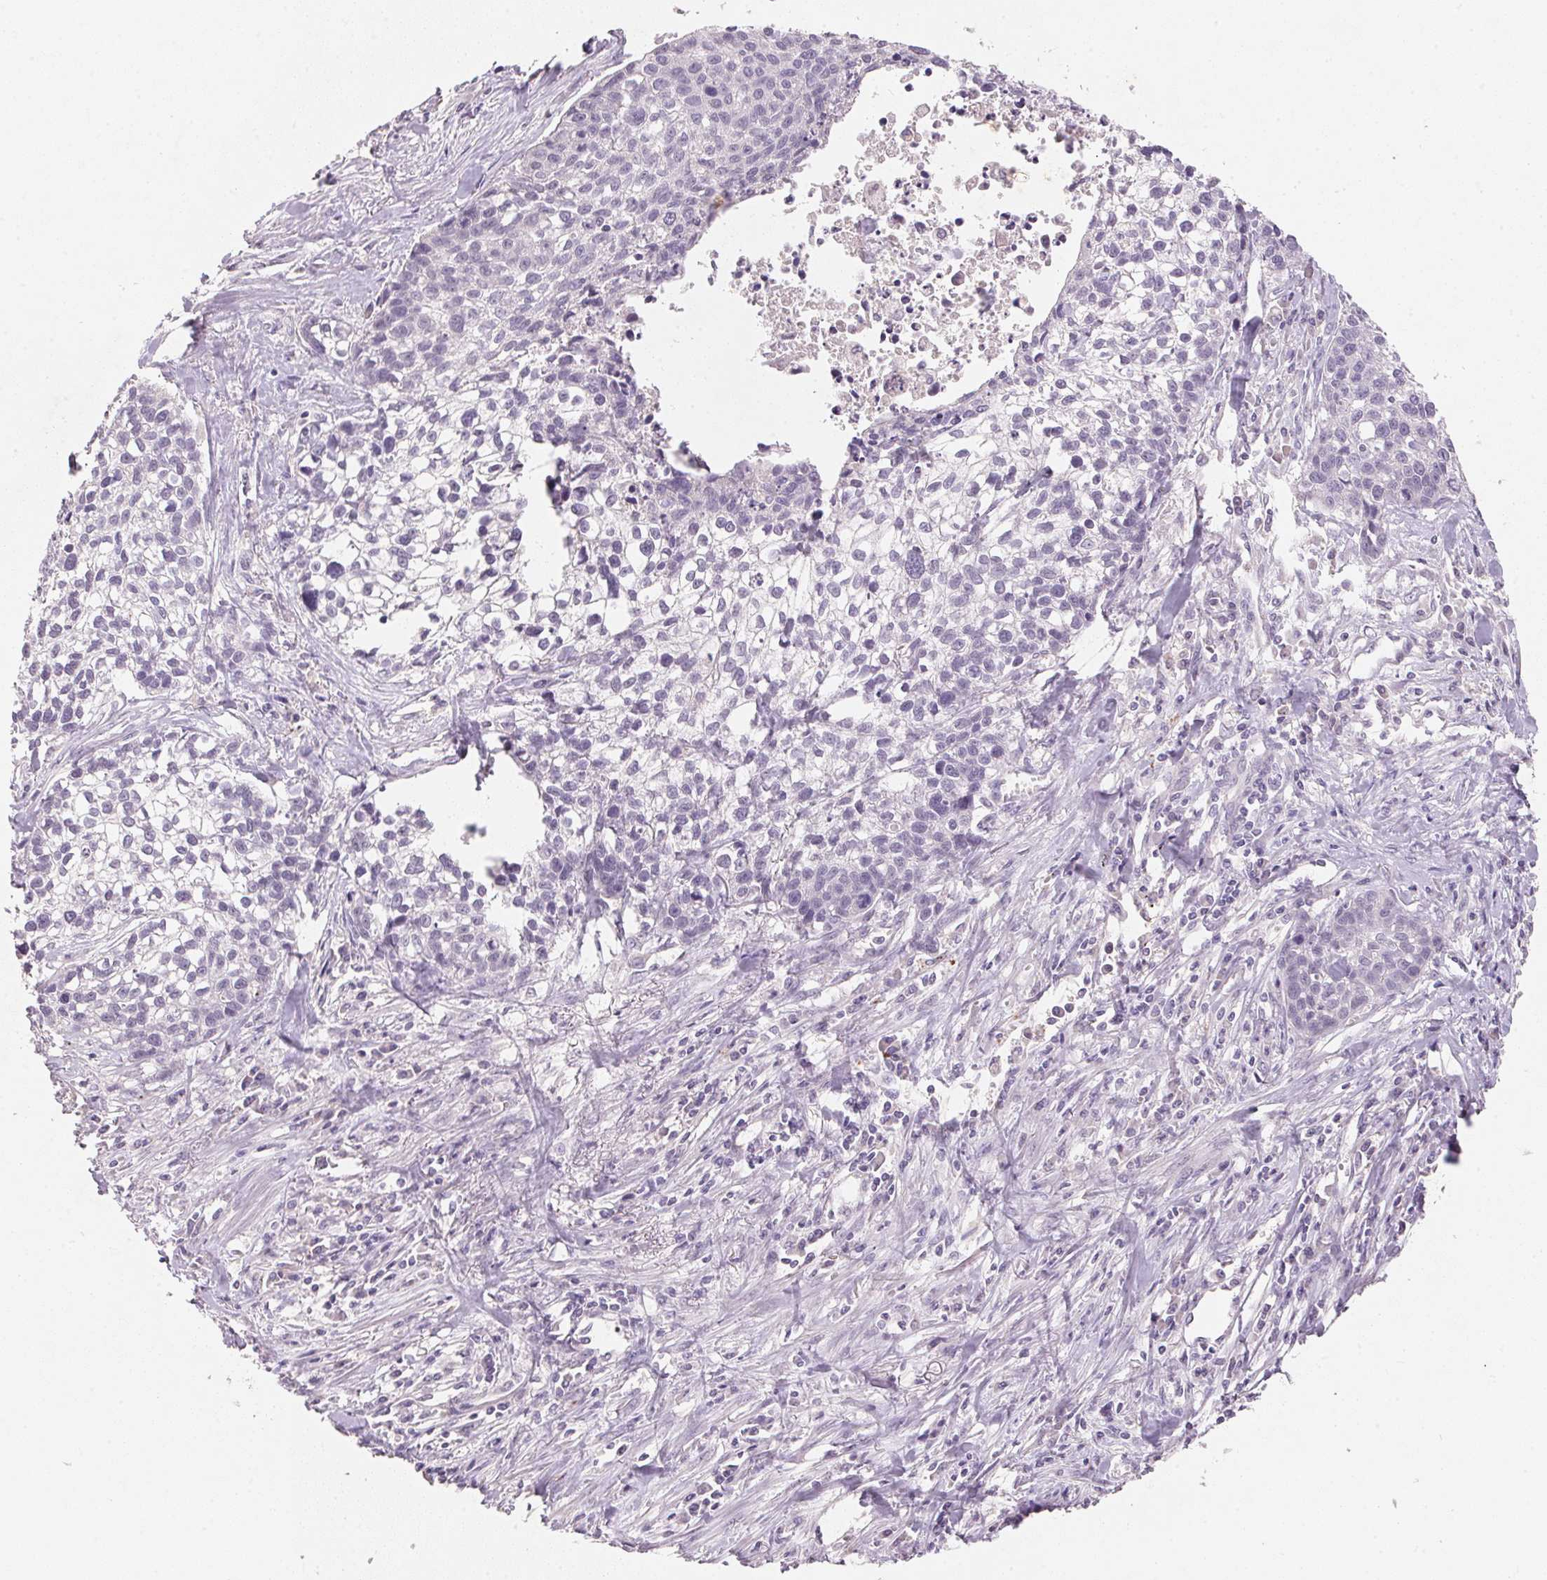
{"staining": {"intensity": "negative", "quantity": "none", "location": "none"}, "tissue": "lung cancer", "cell_type": "Tumor cells", "image_type": "cancer", "snomed": [{"axis": "morphology", "description": "Squamous cell carcinoma, NOS"}, {"axis": "topography", "description": "Lung"}], "caption": "This micrograph is of lung cancer stained with IHC to label a protein in brown with the nuclei are counter-stained blue. There is no positivity in tumor cells. Brightfield microscopy of immunohistochemistry (IHC) stained with DAB (brown) and hematoxylin (blue), captured at high magnification.", "gene": "CXCL5", "patient": {"sex": "male", "age": 74}}